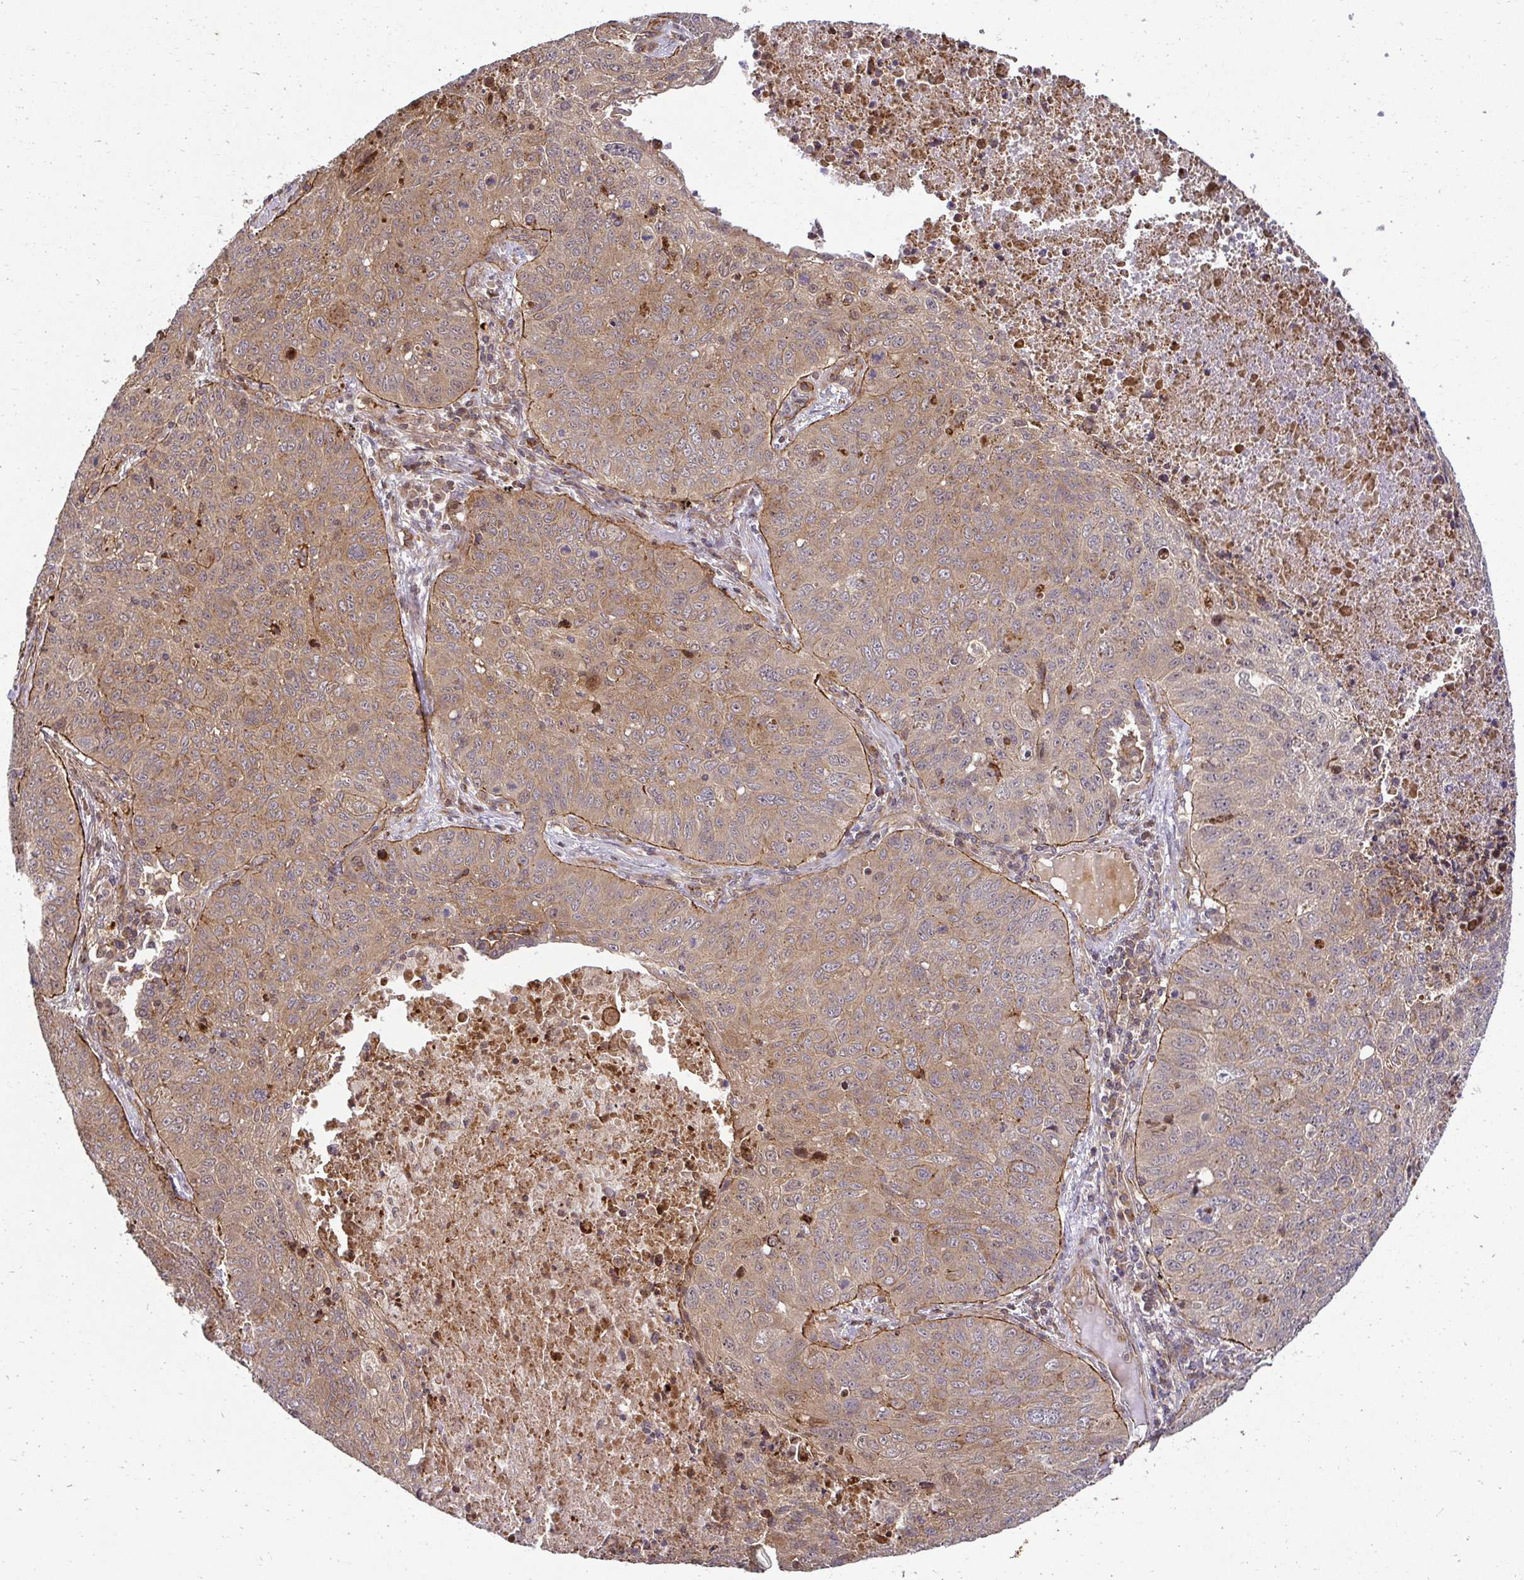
{"staining": {"intensity": "weak", "quantity": "<25%", "location": "cytoplasmic/membranous"}, "tissue": "lung cancer", "cell_type": "Tumor cells", "image_type": "cancer", "snomed": [{"axis": "morphology", "description": "Normal morphology"}, {"axis": "morphology", "description": "Aneuploidy"}, {"axis": "morphology", "description": "Squamous cell carcinoma, NOS"}, {"axis": "topography", "description": "Lymph node"}, {"axis": "topography", "description": "Lung"}], "caption": "Aneuploidy (lung) was stained to show a protein in brown. There is no significant positivity in tumor cells.", "gene": "PSMA4", "patient": {"sex": "female", "age": 76}}